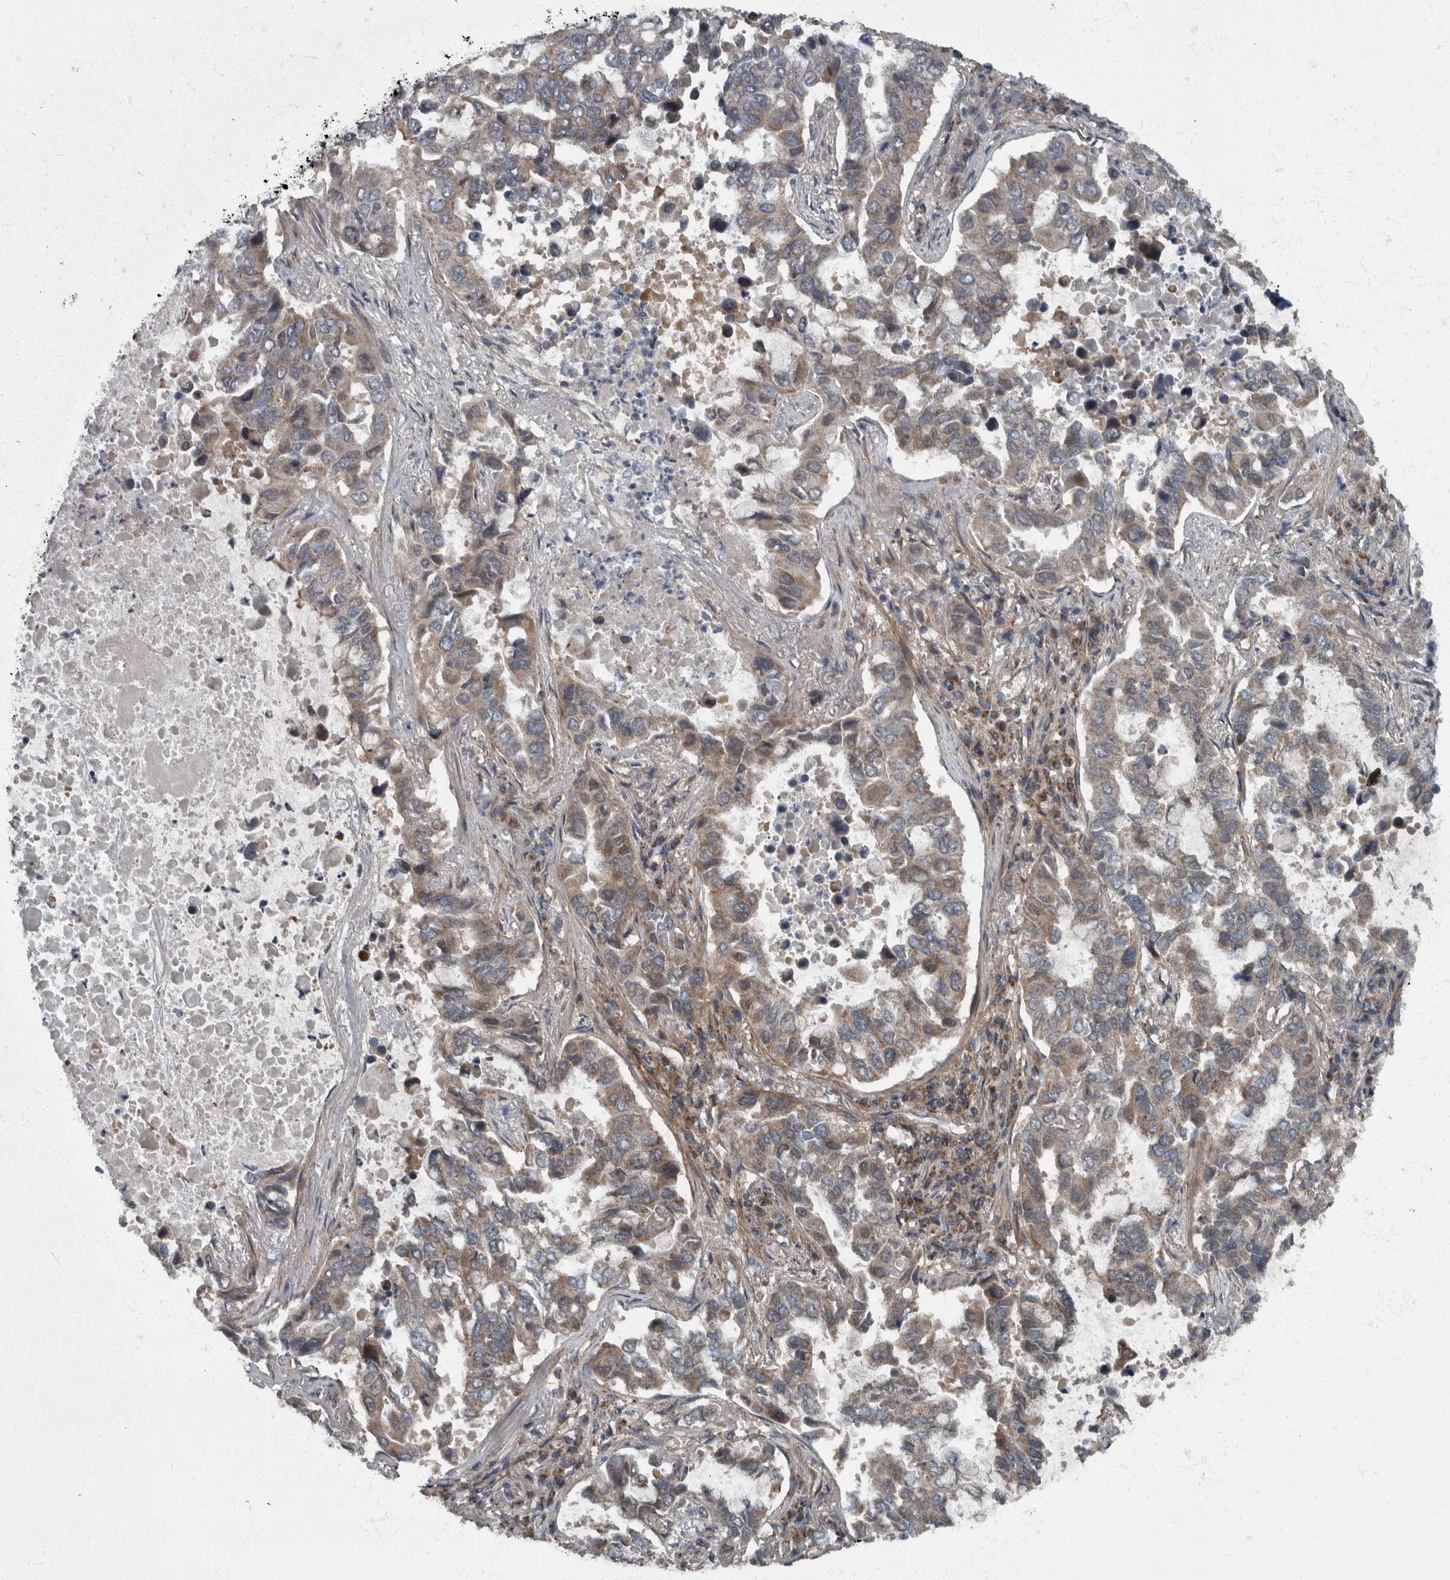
{"staining": {"intensity": "weak", "quantity": "25%-75%", "location": "cytoplasmic/membranous"}, "tissue": "lung cancer", "cell_type": "Tumor cells", "image_type": "cancer", "snomed": [{"axis": "morphology", "description": "Adenocarcinoma, NOS"}, {"axis": "topography", "description": "Lung"}], "caption": "Adenocarcinoma (lung) stained with immunohistochemistry reveals weak cytoplasmic/membranous staining in about 25%-75% of tumor cells. Nuclei are stained in blue.", "gene": "RABGGTB", "patient": {"sex": "male", "age": 64}}